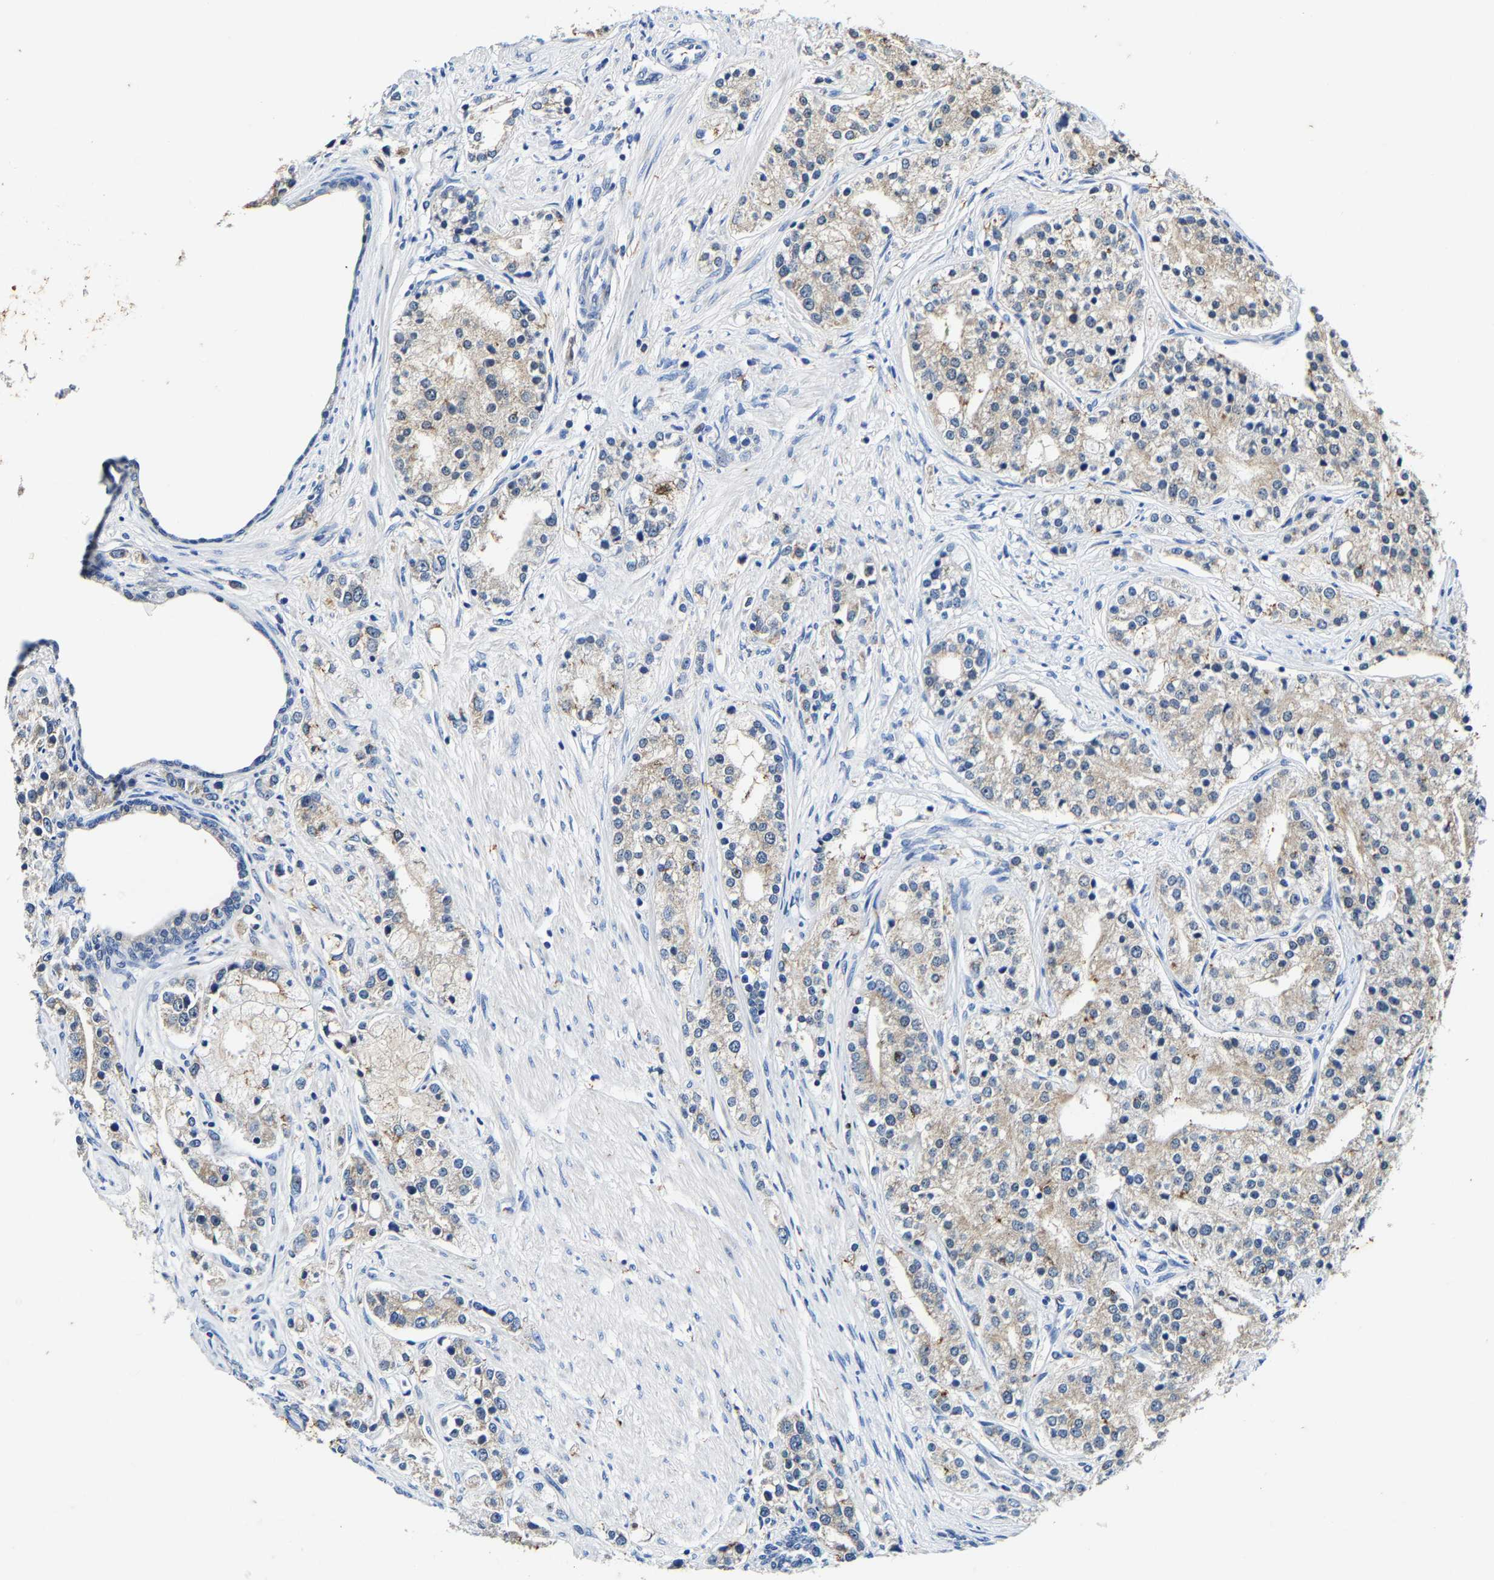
{"staining": {"intensity": "weak", "quantity": "<25%", "location": "cytoplasmic/membranous"}, "tissue": "prostate cancer", "cell_type": "Tumor cells", "image_type": "cancer", "snomed": [{"axis": "morphology", "description": "Adenocarcinoma, High grade"}, {"axis": "topography", "description": "Prostate"}], "caption": "Tumor cells show no significant protein staining in high-grade adenocarcinoma (prostate).", "gene": "SLC25A25", "patient": {"sex": "male", "age": 50}}